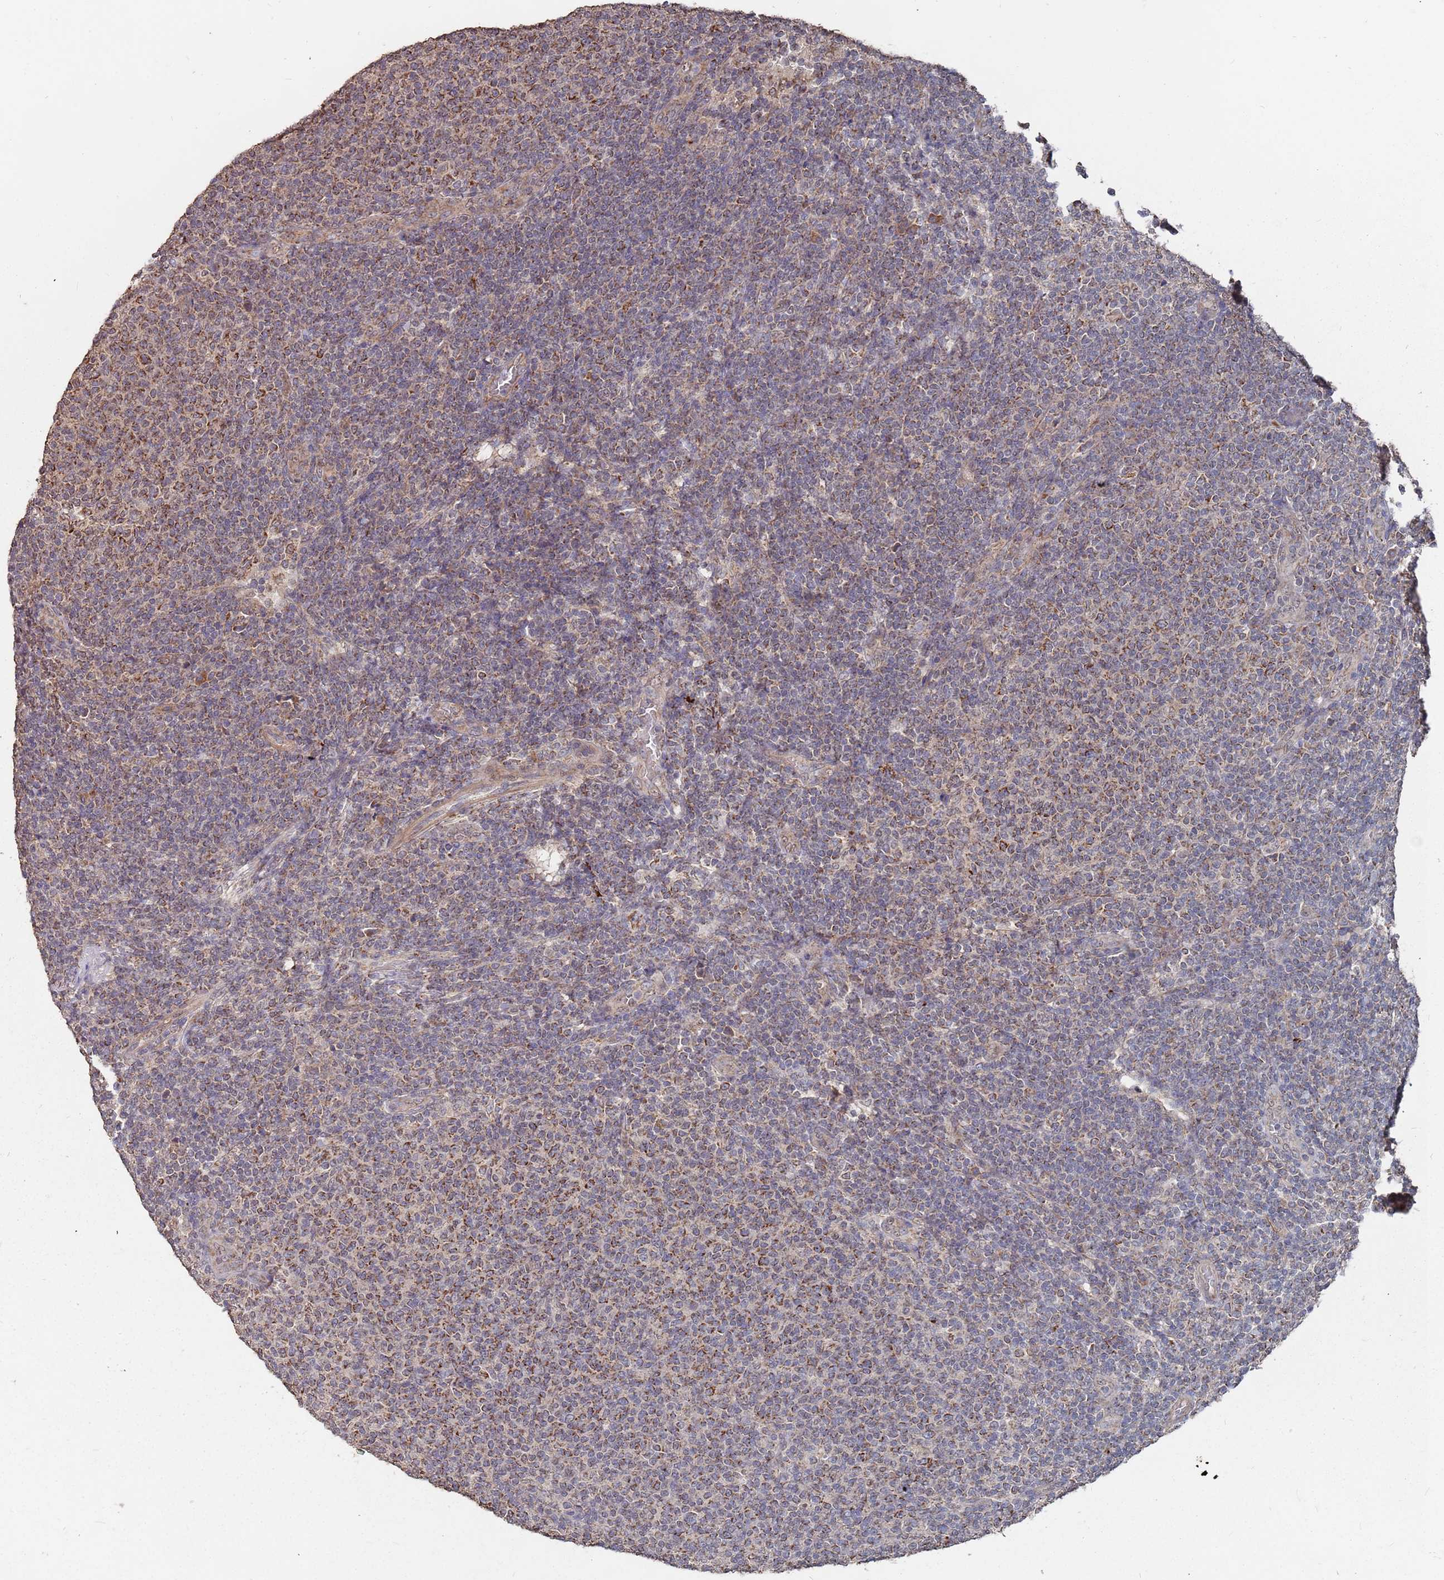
{"staining": {"intensity": "moderate", "quantity": "25%-75%", "location": "cytoplasmic/membranous"}, "tissue": "lymphoma", "cell_type": "Tumor cells", "image_type": "cancer", "snomed": [{"axis": "morphology", "description": "Malignant lymphoma, non-Hodgkin's type, Low grade"}, {"axis": "topography", "description": "Lymph node"}], "caption": "The immunohistochemical stain highlights moderate cytoplasmic/membranous staining in tumor cells of low-grade malignant lymphoma, non-Hodgkin's type tissue.", "gene": "PRORP", "patient": {"sex": "male", "age": 66}}